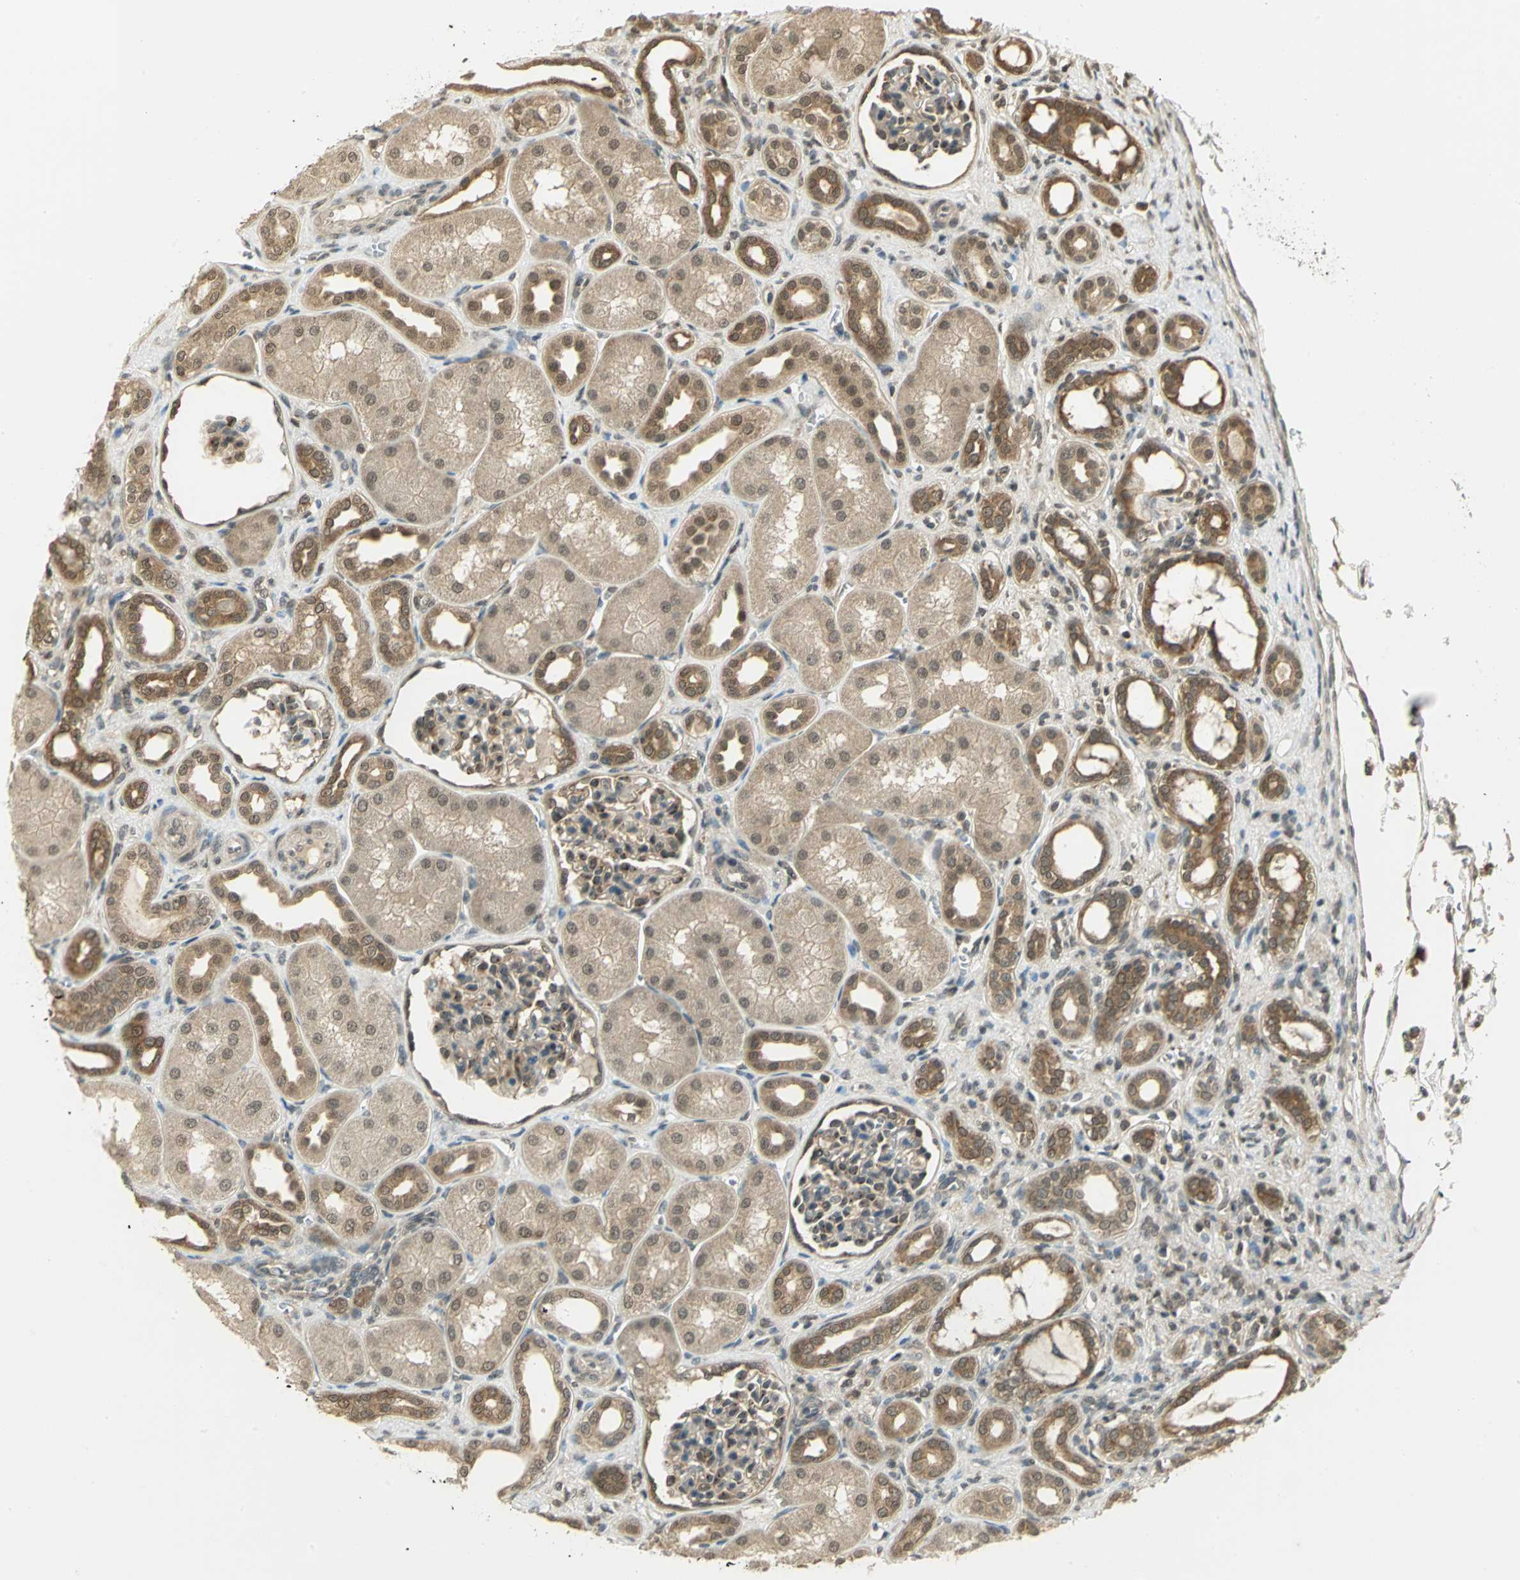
{"staining": {"intensity": "moderate", "quantity": ">75%", "location": "cytoplasmic/membranous"}, "tissue": "kidney", "cell_type": "Cells in glomeruli", "image_type": "normal", "snomed": [{"axis": "morphology", "description": "Normal tissue, NOS"}, {"axis": "topography", "description": "Kidney"}], "caption": "The histopathology image demonstrates a brown stain indicating the presence of a protein in the cytoplasmic/membranous of cells in glomeruli in kidney.", "gene": "CDC34", "patient": {"sex": "male", "age": 7}}